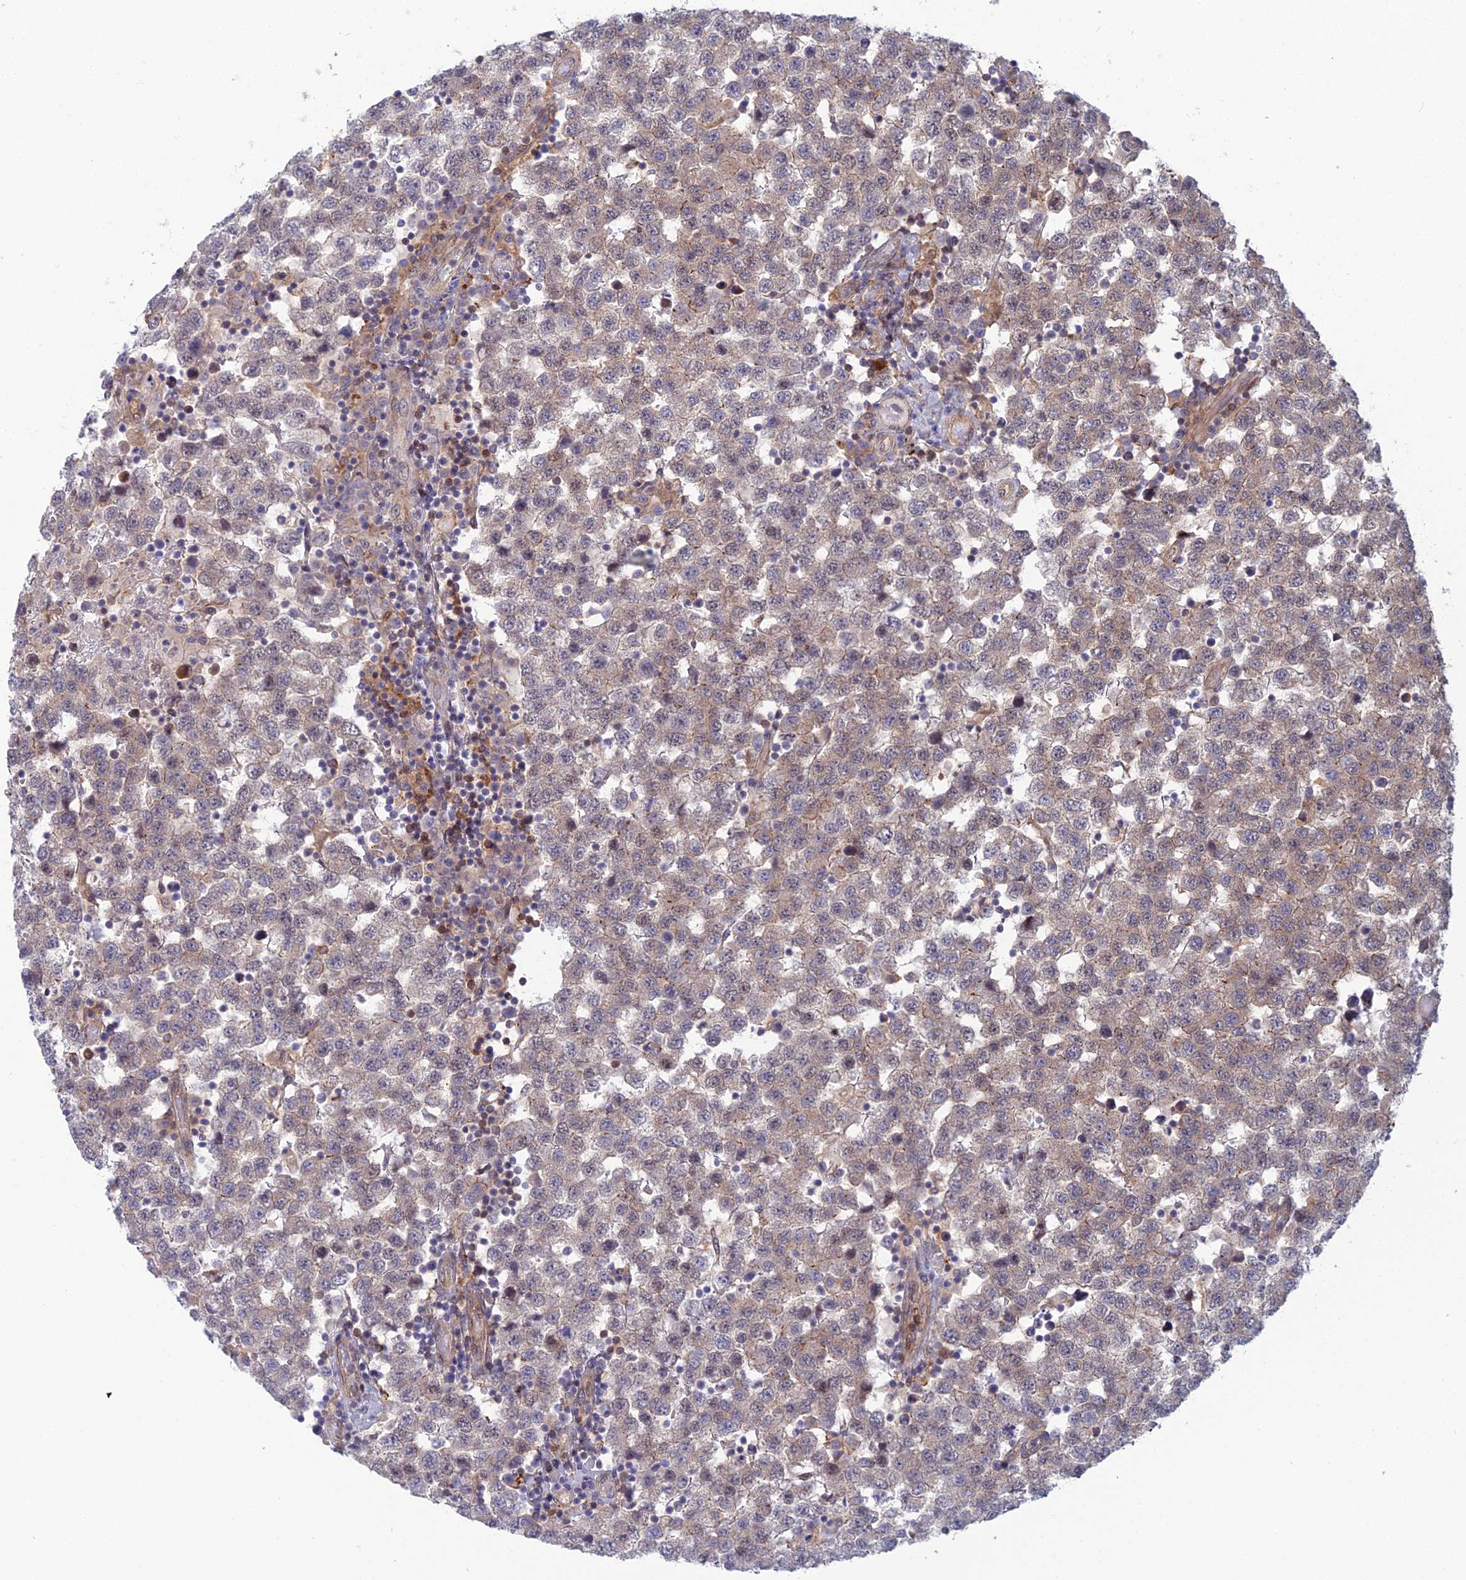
{"staining": {"intensity": "weak", "quantity": ">75%", "location": "cytoplasmic/membranous"}, "tissue": "testis cancer", "cell_type": "Tumor cells", "image_type": "cancer", "snomed": [{"axis": "morphology", "description": "Seminoma, NOS"}, {"axis": "topography", "description": "Testis"}], "caption": "The photomicrograph demonstrates a brown stain indicating the presence of a protein in the cytoplasmic/membranous of tumor cells in testis seminoma. The staining is performed using DAB (3,3'-diaminobenzidine) brown chromogen to label protein expression. The nuclei are counter-stained blue using hematoxylin.", "gene": "ABHD1", "patient": {"sex": "male", "age": 34}}